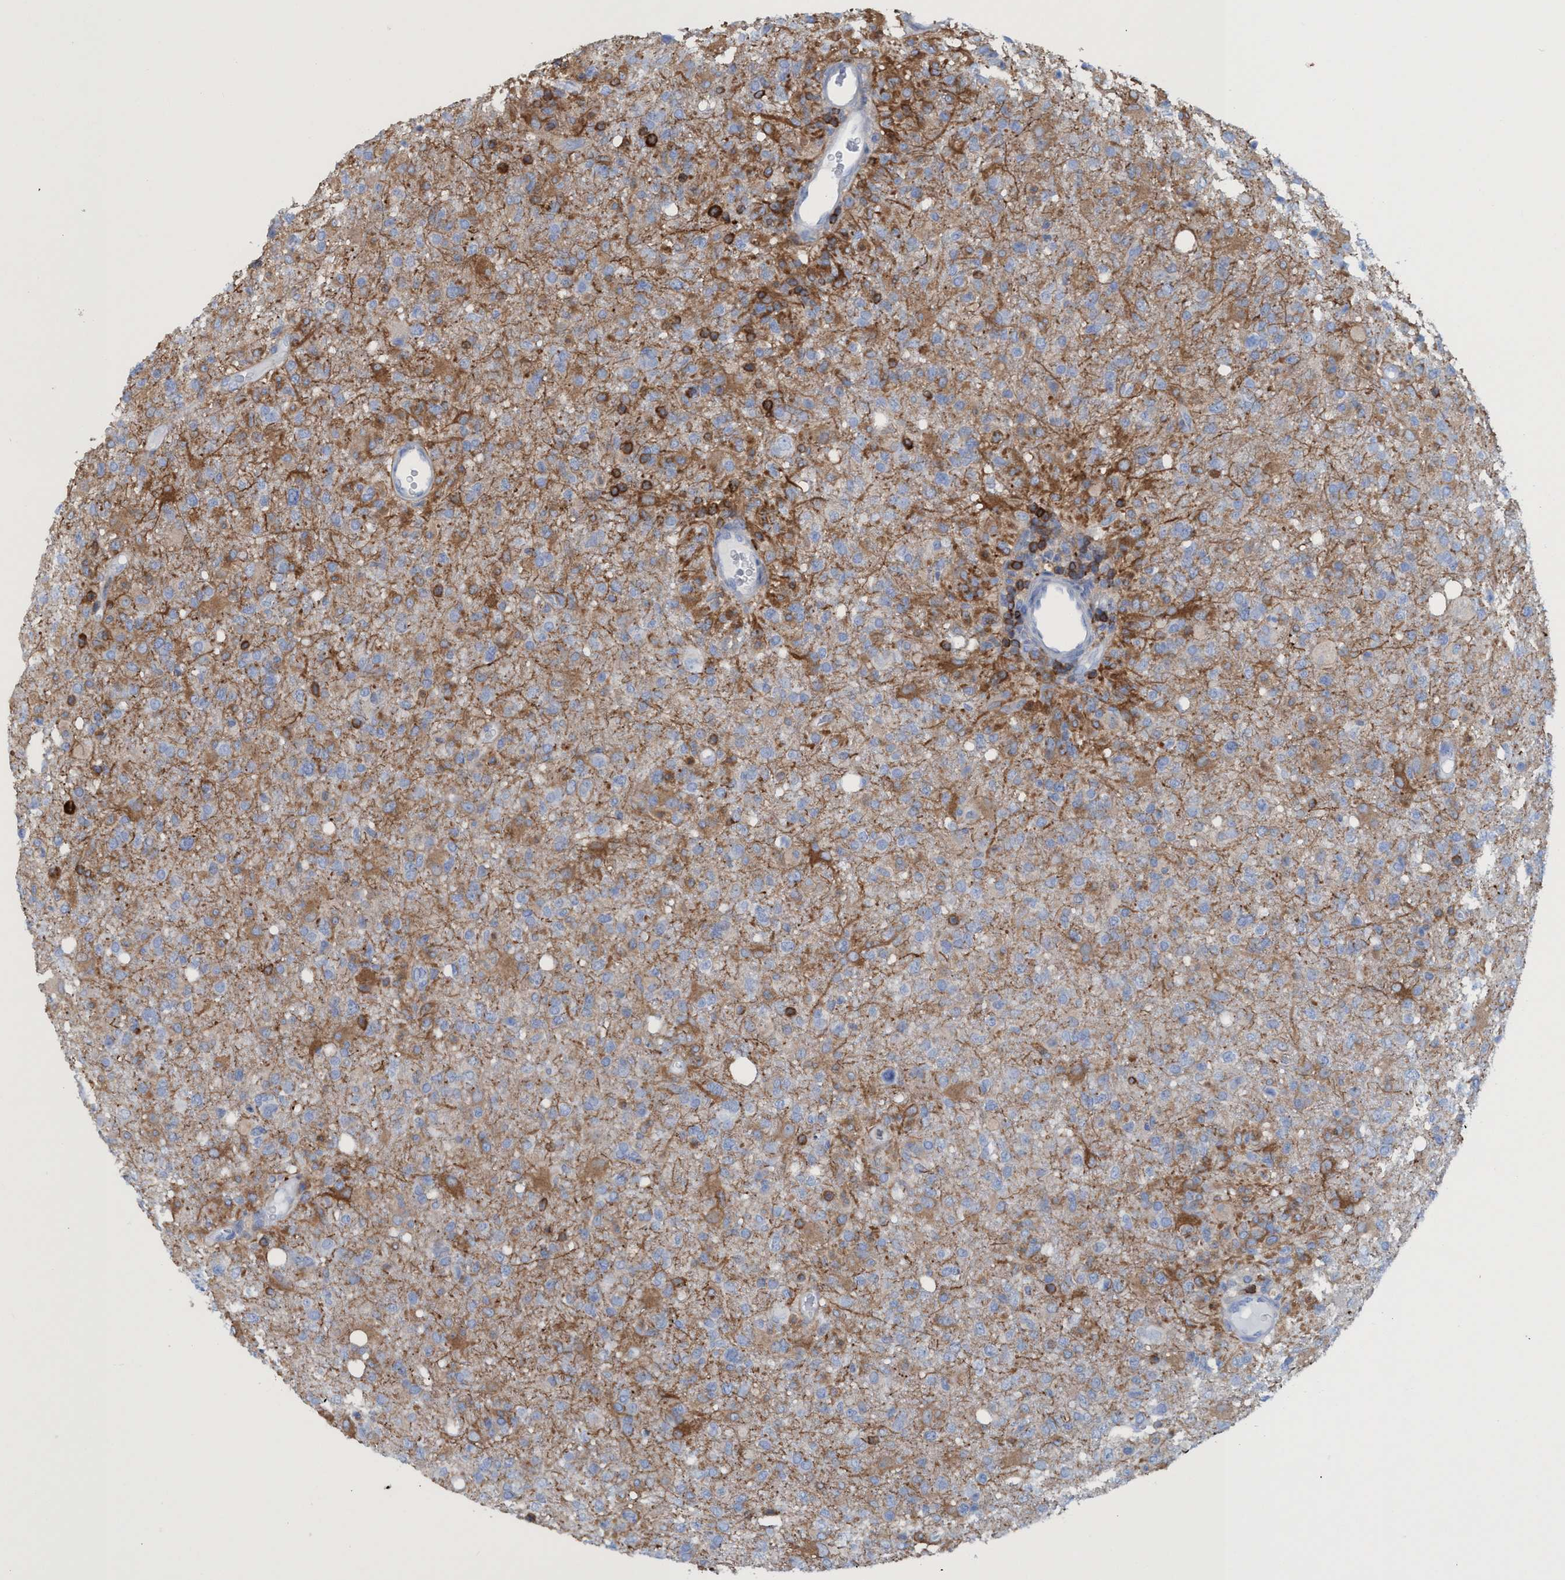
{"staining": {"intensity": "moderate", "quantity": "25%-75%", "location": "cytoplasmic/membranous"}, "tissue": "glioma", "cell_type": "Tumor cells", "image_type": "cancer", "snomed": [{"axis": "morphology", "description": "Glioma, malignant, High grade"}, {"axis": "topography", "description": "Brain"}], "caption": "Immunohistochemical staining of malignant high-grade glioma shows moderate cytoplasmic/membranous protein expression in about 25%-75% of tumor cells.", "gene": "EZR", "patient": {"sex": "female", "age": 57}}